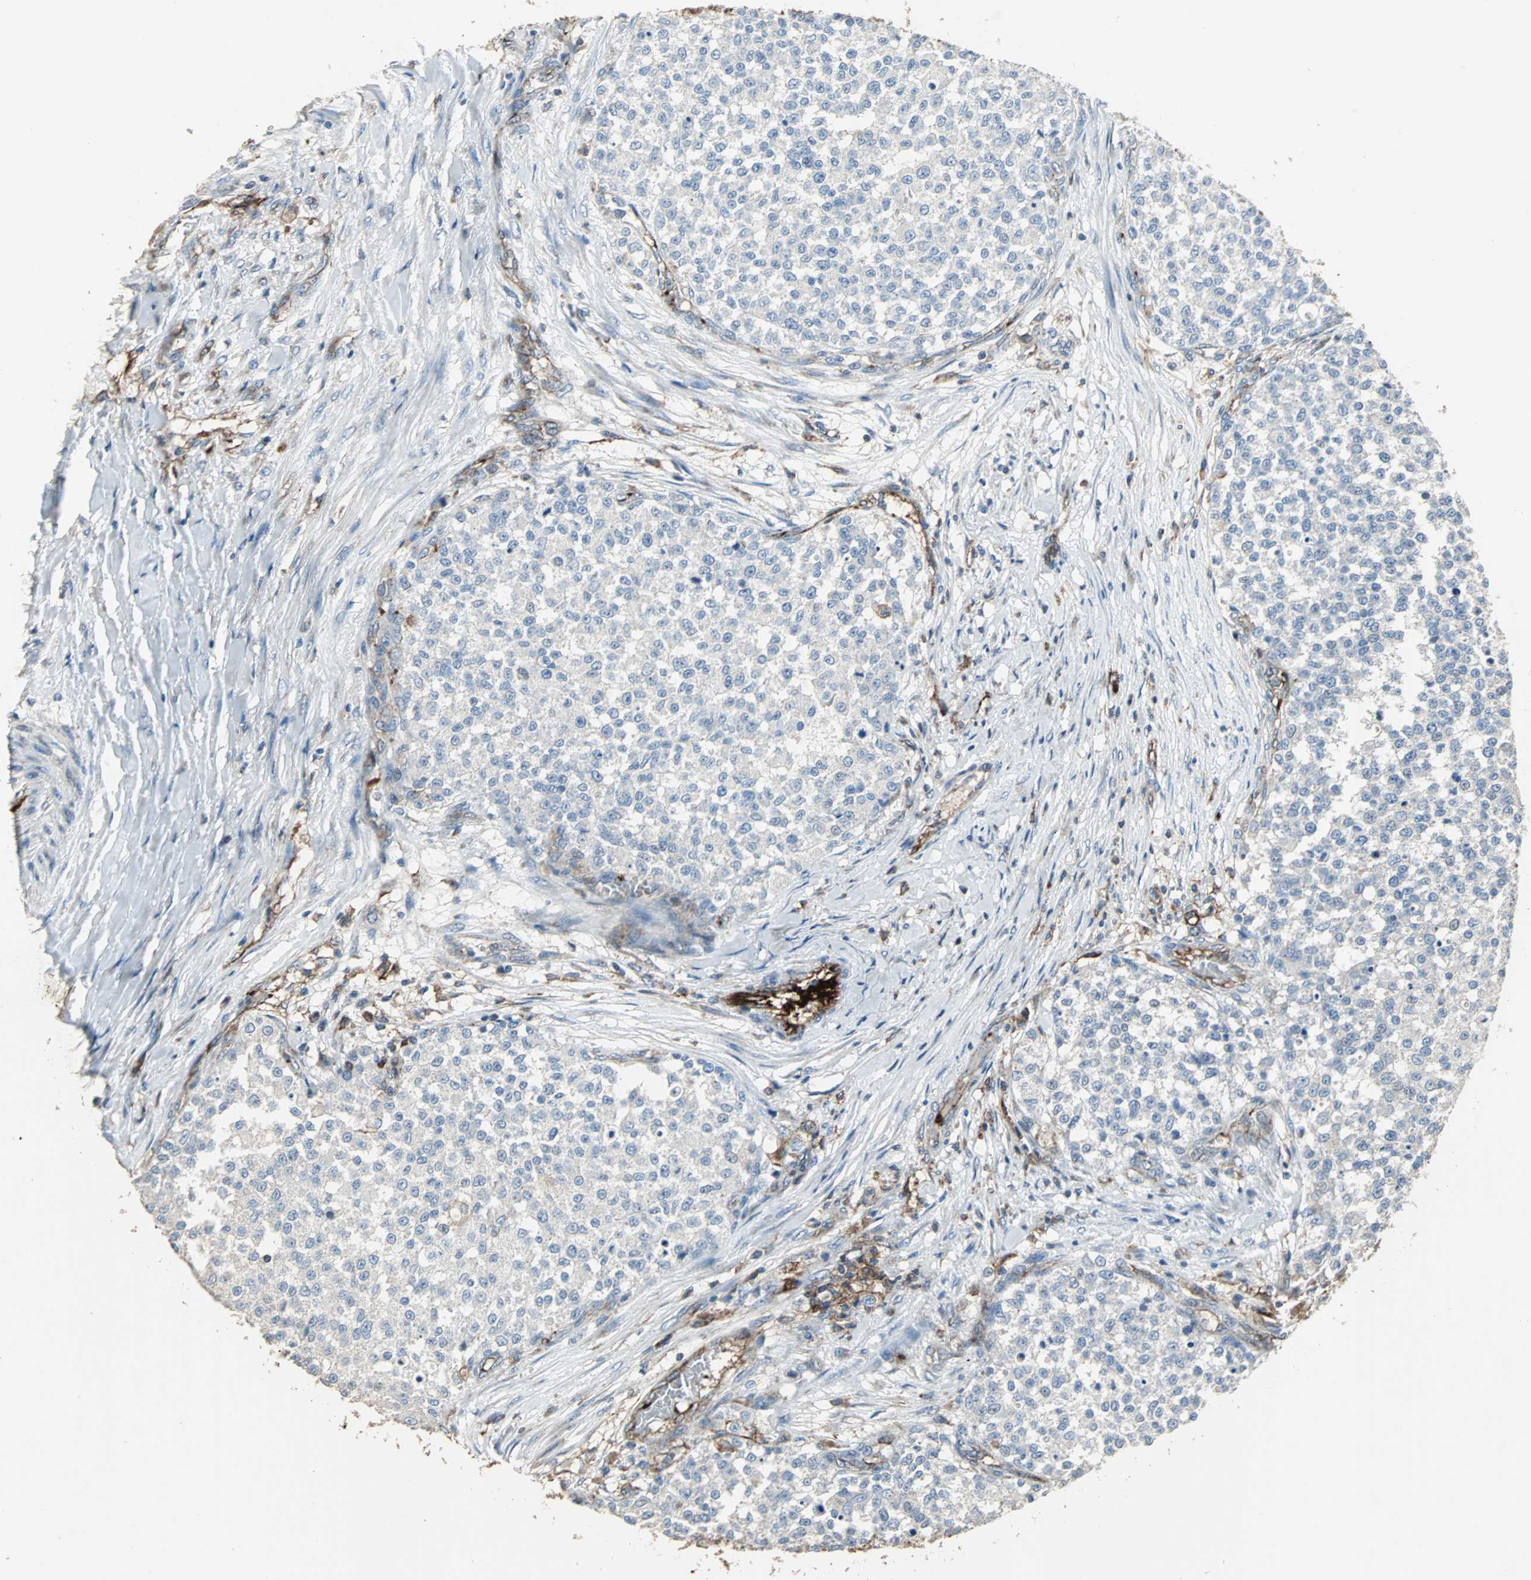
{"staining": {"intensity": "negative", "quantity": "none", "location": "none"}, "tissue": "testis cancer", "cell_type": "Tumor cells", "image_type": "cancer", "snomed": [{"axis": "morphology", "description": "Seminoma, NOS"}, {"axis": "topography", "description": "Testis"}], "caption": "IHC photomicrograph of neoplastic tissue: human testis cancer (seminoma) stained with DAB (3,3'-diaminobenzidine) demonstrates no significant protein staining in tumor cells.", "gene": "F11R", "patient": {"sex": "male", "age": 59}}